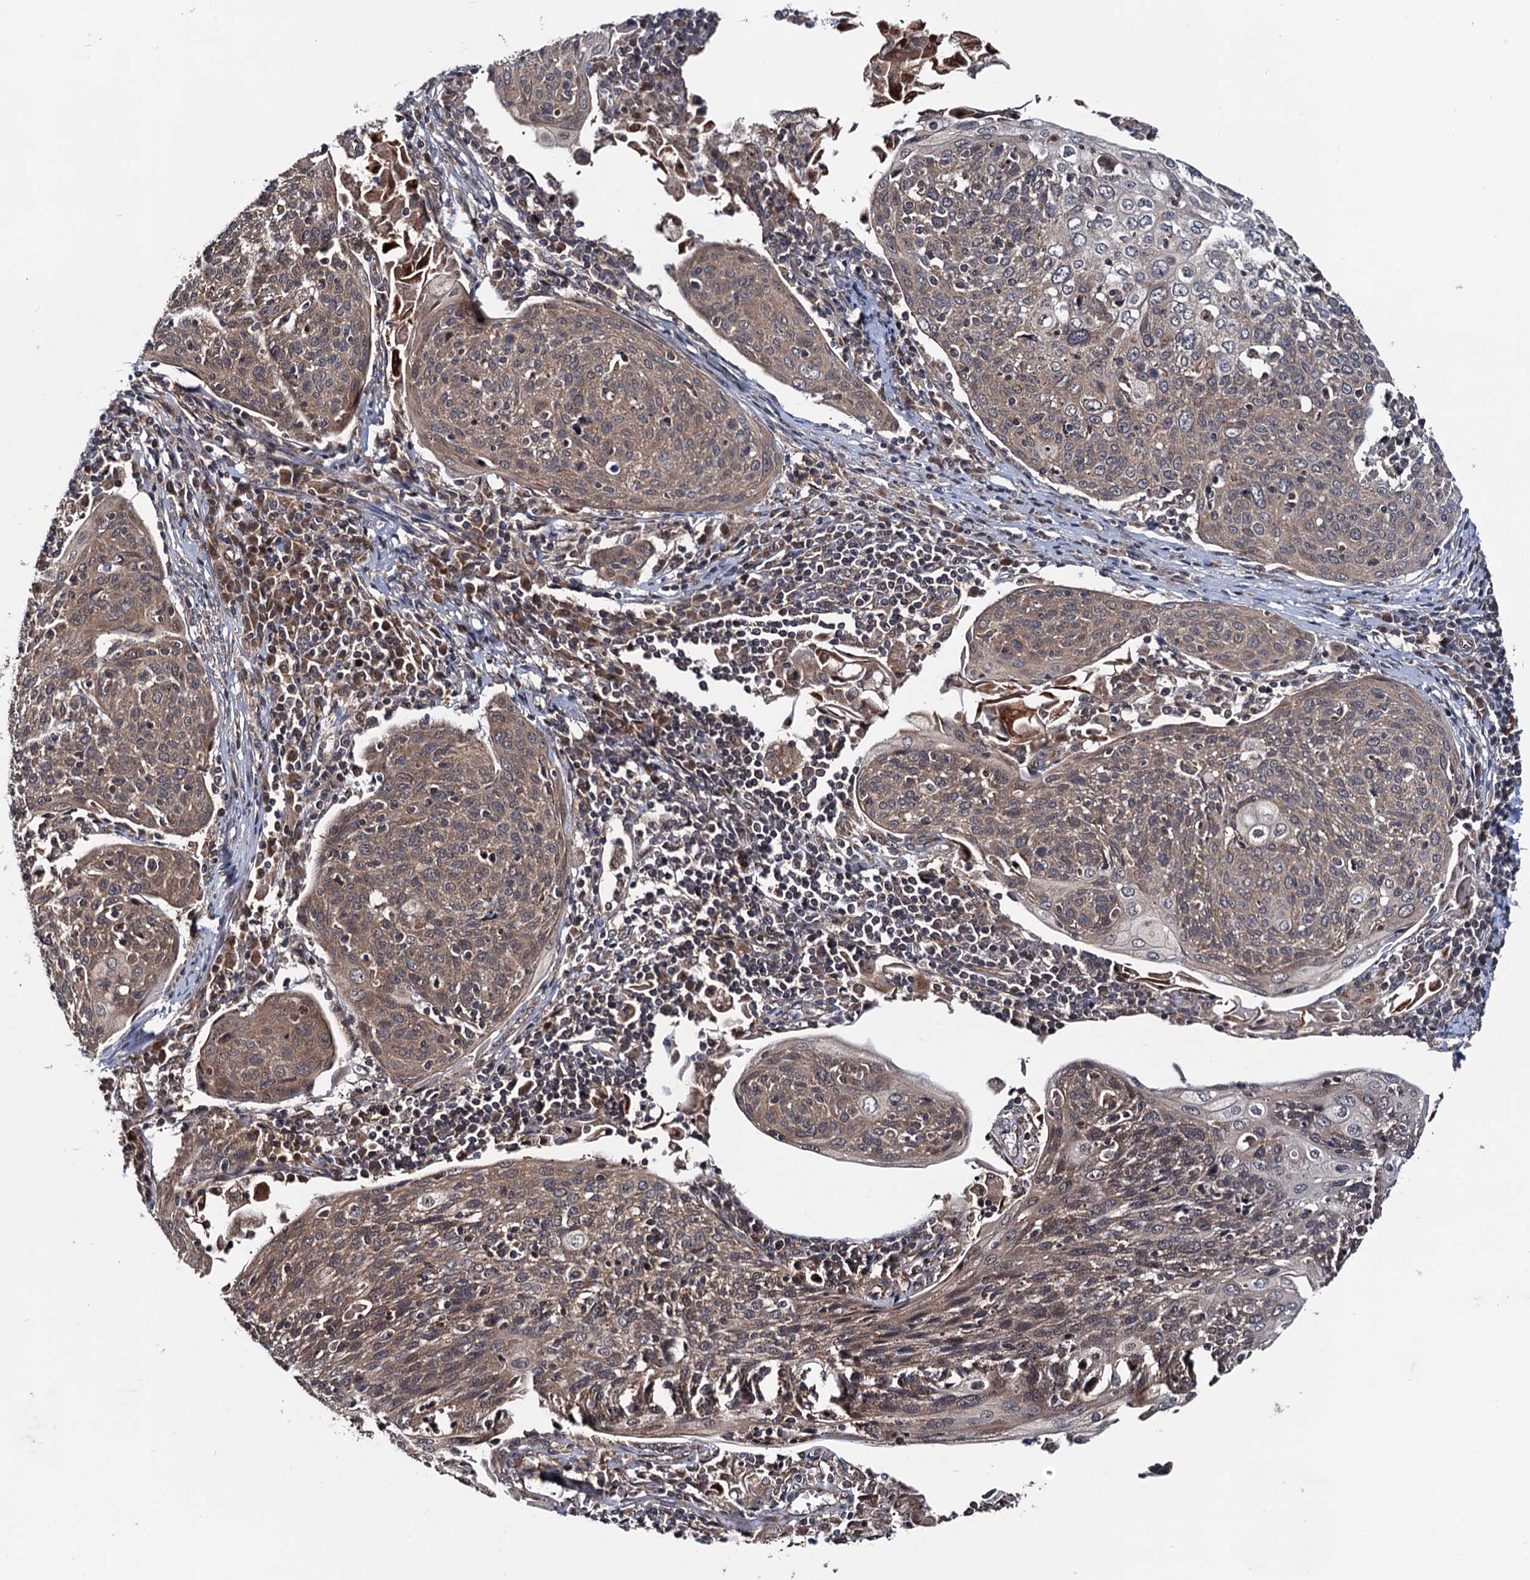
{"staining": {"intensity": "moderate", "quantity": ">75%", "location": "cytoplasmic/membranous"}, "tissue": "cervical cancer", "cell_type": "Tumor cells", "image_type": "cancer", "snomed": [{"axis": "morphology", "description": "Squamous cell carcinoma, NOS"}, {"axis": "topography", "description": "Cervix"}], "caption": "IHC histopathology image of neoplastic tissue: human squamous cell carcinoma (cervical) stained using IHC demonstrates medium levels of moderate protein expression localized specifically in the cytoplasmic/membranous of tumor cells, appearing as a cytoplasmic/membranous brown color.", "gene": "NAA16", "patient": {"sex": "female", "age": 67}}